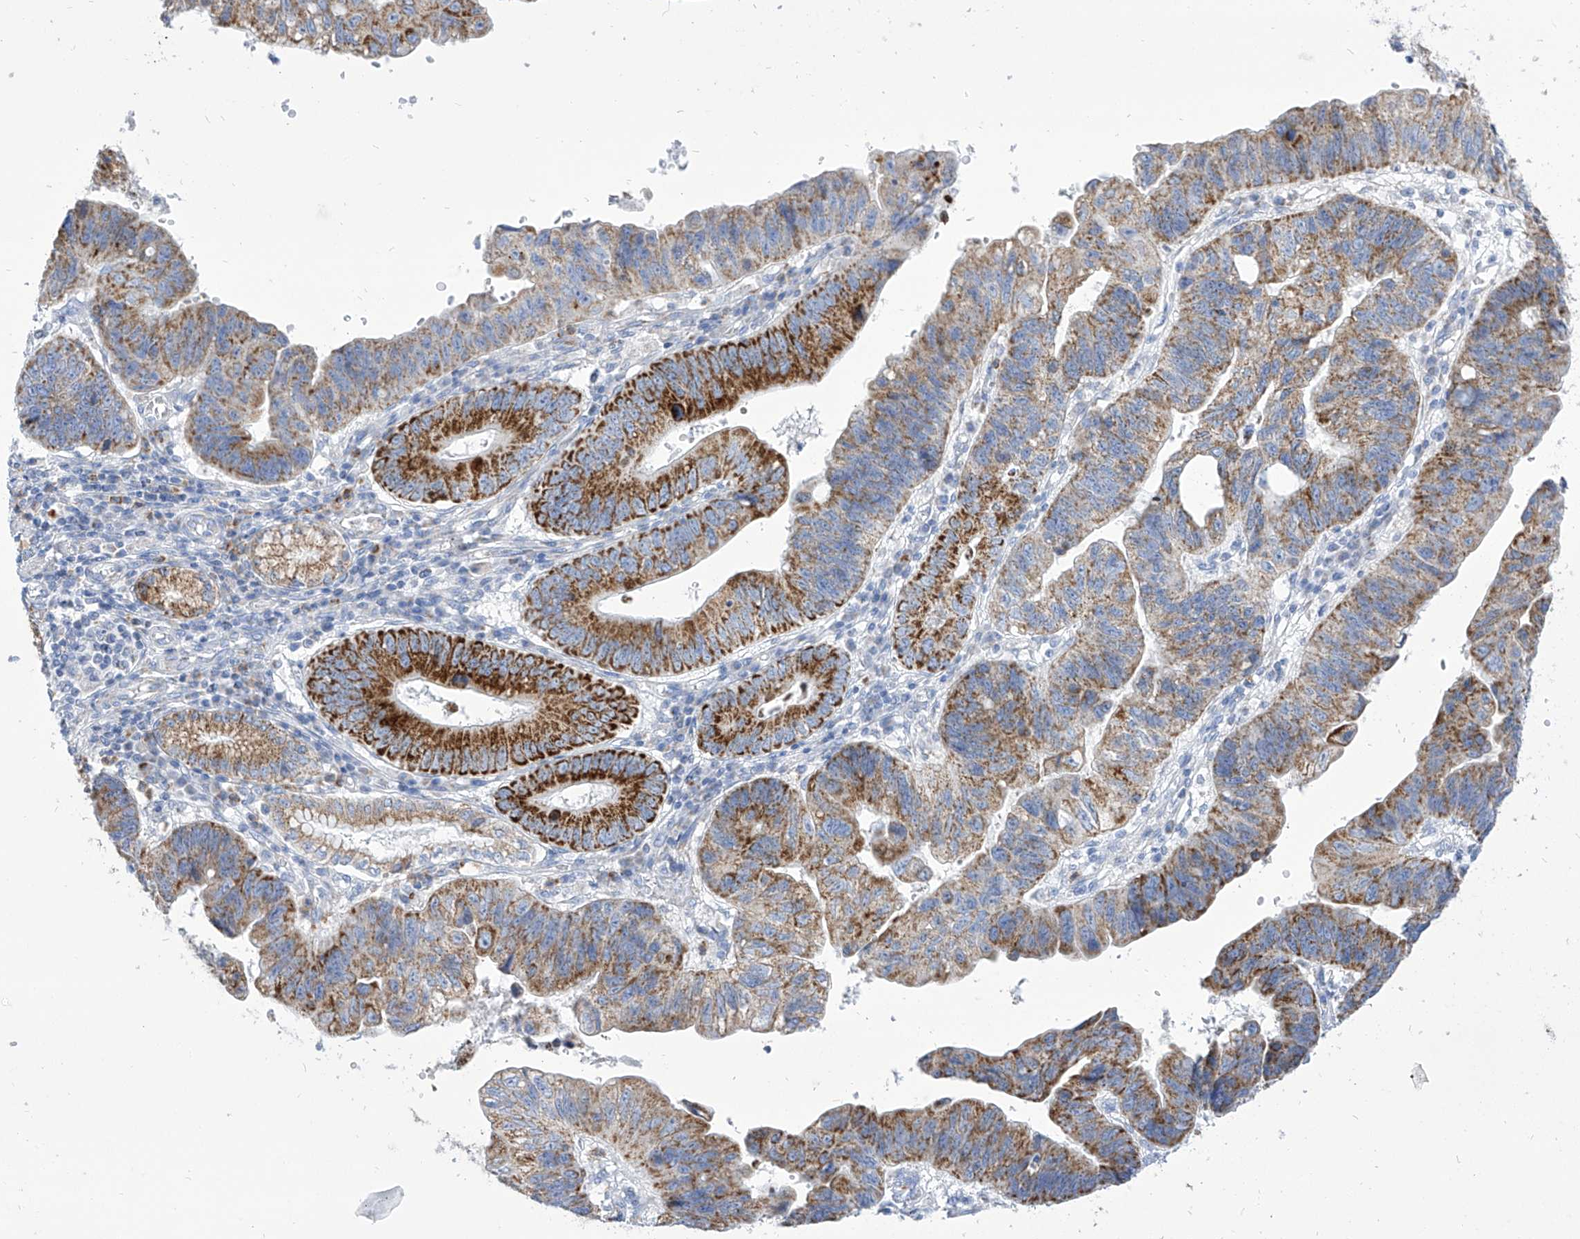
{"staining": {"intensity": "strong", "quantity": "25%-75%", "location": "cytoplasmic/membranous"}, "tissue": "stomach cancer", "cell_type": "Tumor cells", "image_type": "cancer", "snomed": [{"axis": "morphology", "description": "Adenocarcinoma, NOS"}, {"axis": "topography", "description": "Stomach"}], "caption": "Immunohistochemistry (IHC) photomicrograph of human stomach adenocarcinoma stained for a protein (brown), which shows high levels of strong cytoplasmic/membranous staining in approximately 25%-75% of tumor cells.", "gene": "COQ3", "patient": {"sex": "male", "age": 59}}